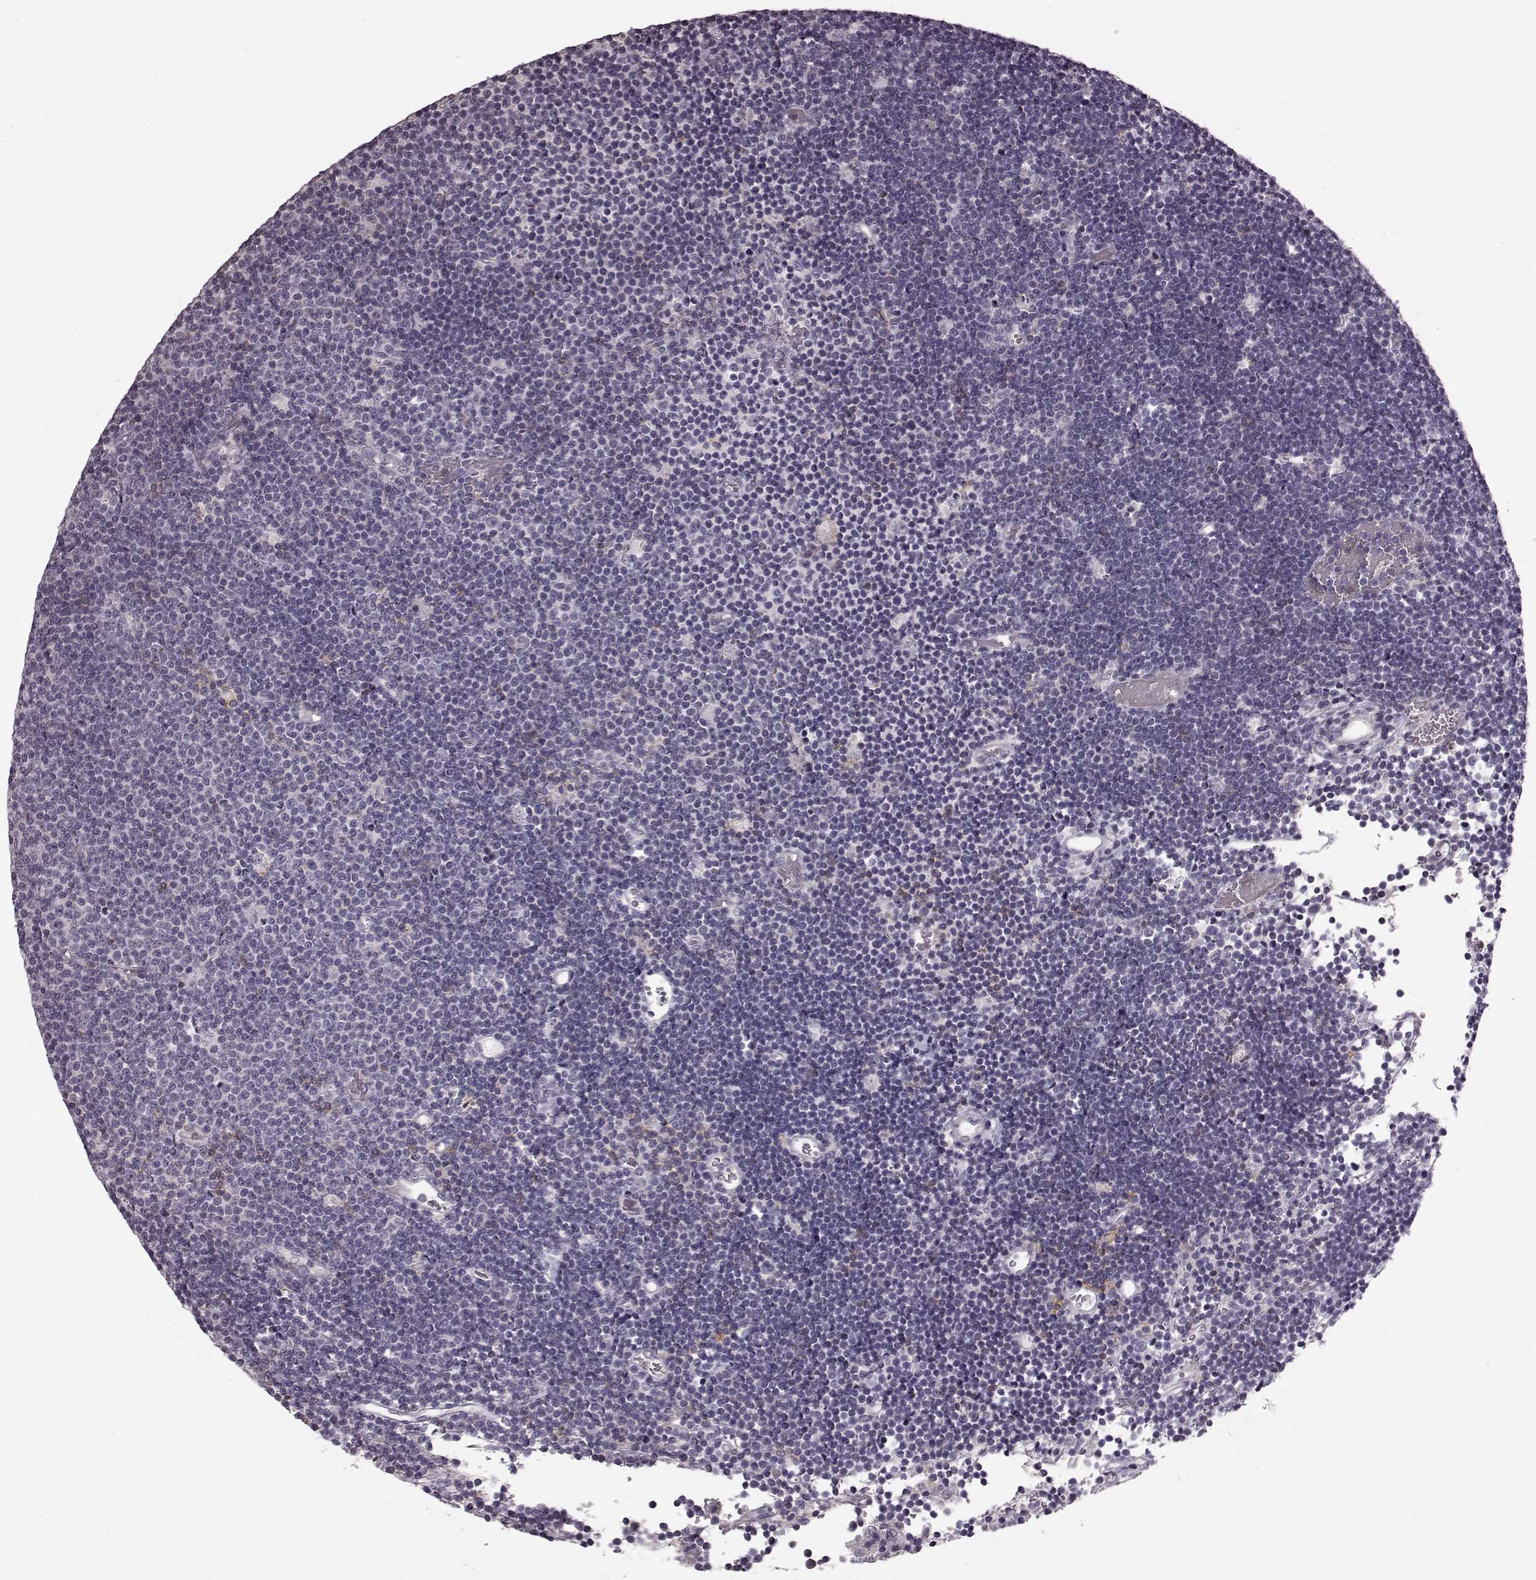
{"staining": {"intensity": "negative", "quantity": "none", "location": "none"}, "tissue": "lymphoma", "cell_type": "Tumor cells", "image_type": "cancer", "snomed": [{"axis": "morphology", "description": "Malignant lymphoma, non-Hodgkin's type, Low grade"}, {"axis": "topography", "description": "Brain"}], "caption": "This is an IHC histopathology image of human malignant lymphoma, non-Hodgkin's type (low-grade). There is no expression in tumor cells.", "gene": "CD28", "patient": {"sex": "female", "age": 66}}